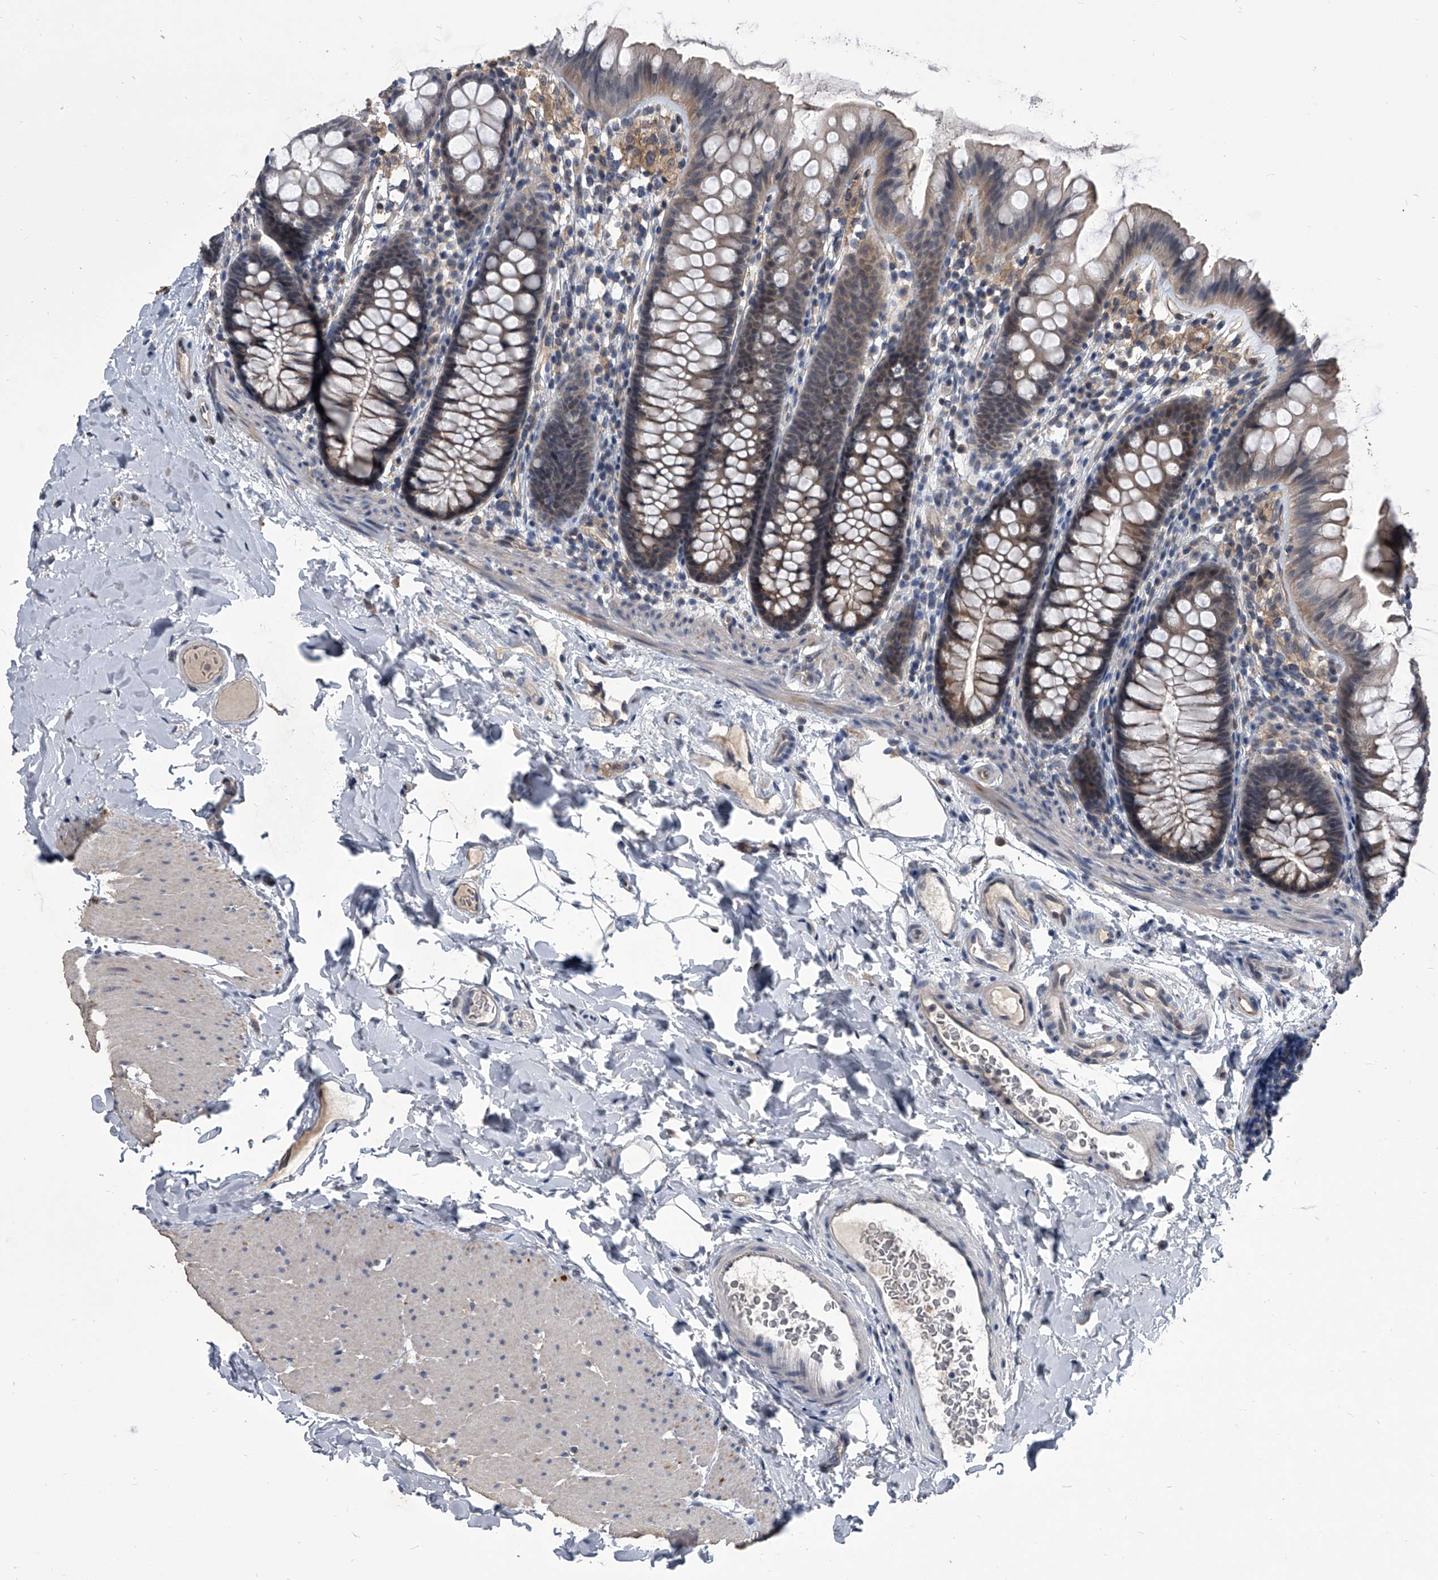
{"staining": {"intensity": "weak", "quantity": "25%-75%", "location": "cytoplasmic/membranous"}, "tissue": "colon", "cell_type": "Endothelial cells", "image_type": "normal", "snomed": [{"axis": "morphology", "description": "Normal tissue, NOS"}, {"axis": "topography", "description": "Colon"}], "caption": "An immunohistochemistry photomicrograph of unremarkable tissue is shown. Protein staining in brown highlights weak cytoplasmic/membranous positivity in colon within endothelial cells. The staining was performed using DAB, with brown indicating positive protein expression. Nuclei are stained blue with hematoxylin.", "gene": "MAP4K3", "patient": {"sex": "female", "age": 62}}